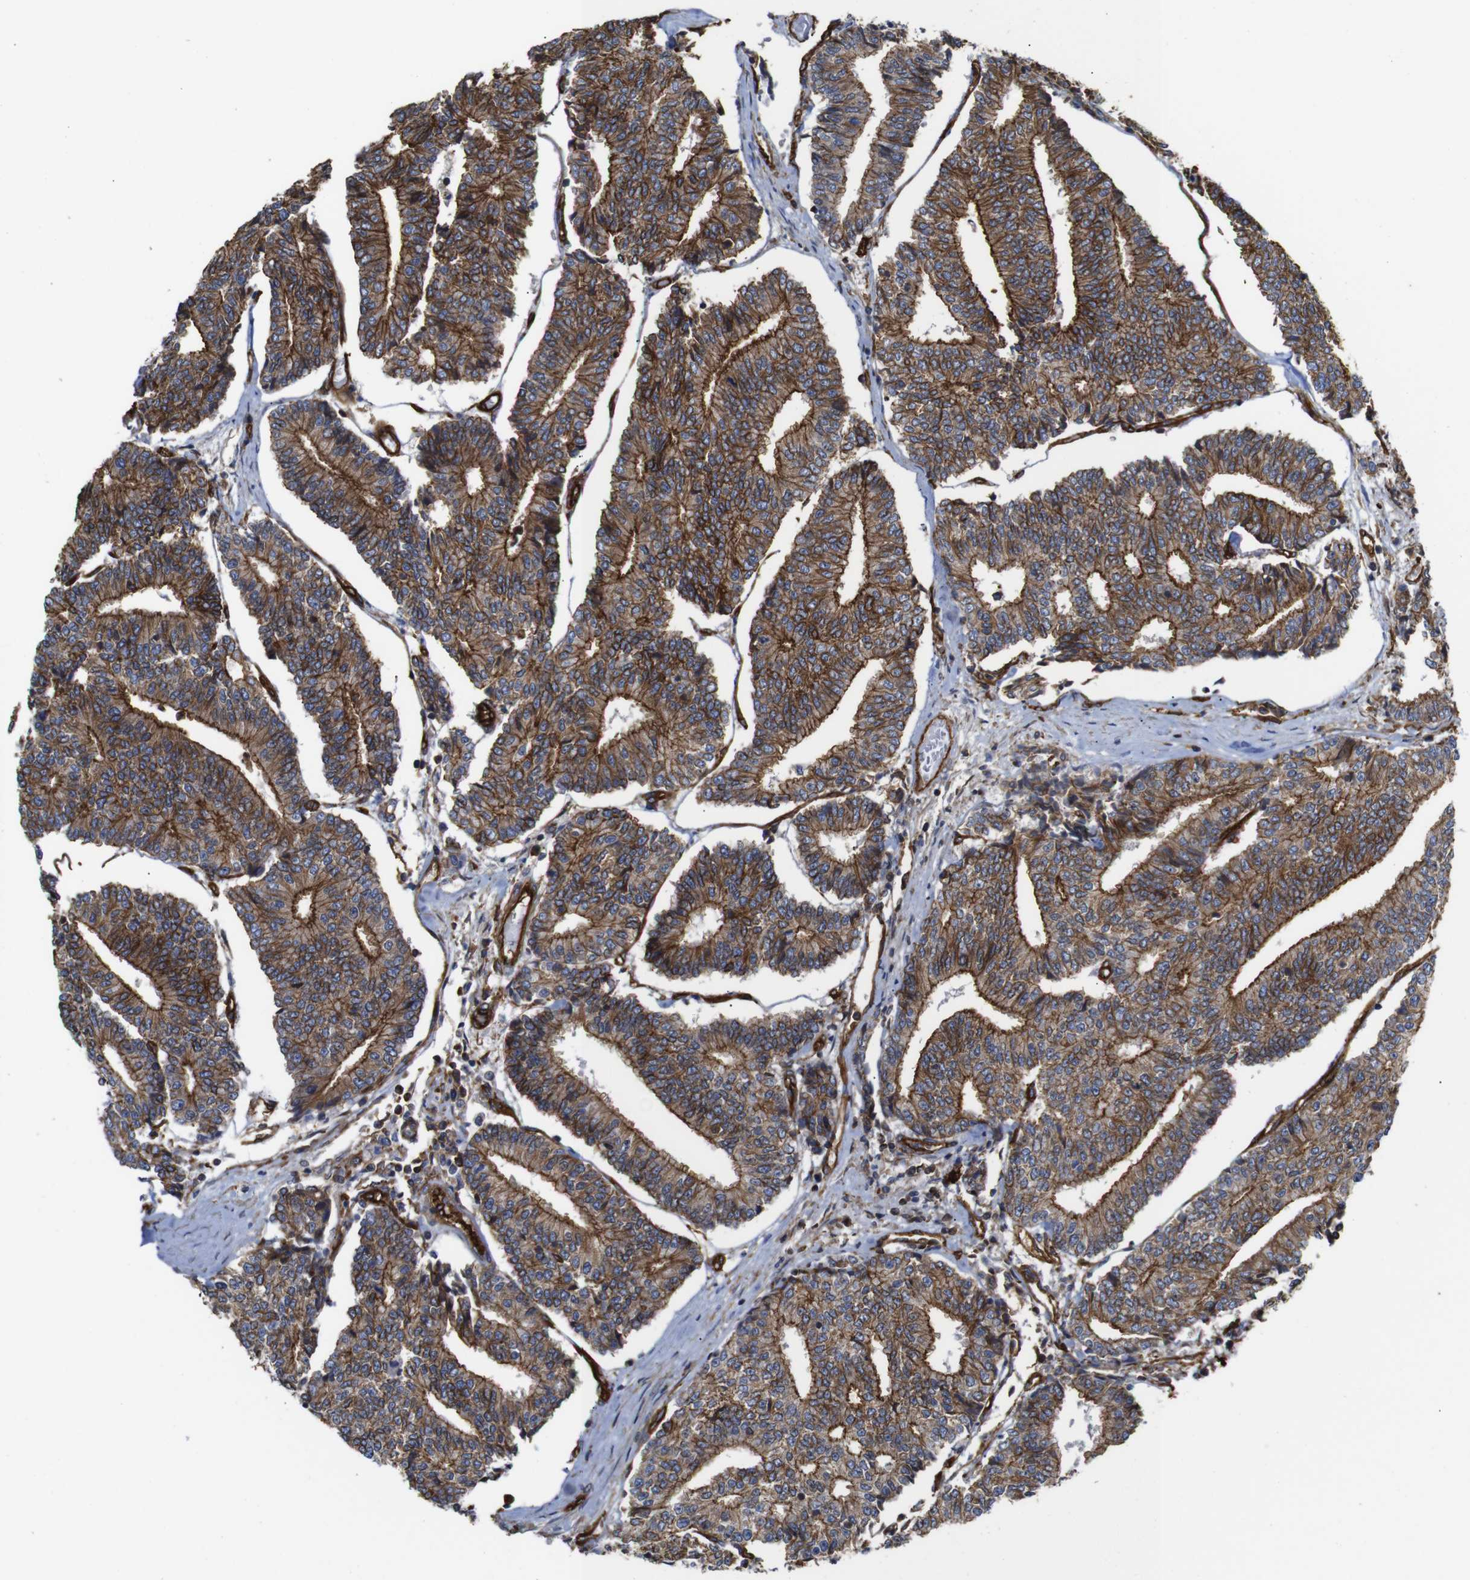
{"staining": {"intensity": "moderate", "quantity": ">75%", "location": "cytoplasmic/membranous"}, "tissue": "prostate cancer", "cell_type": "Tumor cells", "image_type": "cancer", "snomed": [{"axis": "morphology", "description": "Normal tissue, NOS"}, {"axis": "morphology", "description": "Adenocarcinoma, High grade"}, {"axis": "topography", "description": "Prostate"}, {"axis": "topography", "description": "Seminal veicle"}], "caption": "An image showing moderate cytoplasmic/membranous staining in about >75% of tumor cells in adenocarcinoma (high-grade) (prostate), as visualized by brown immunohistochemical staining.", "gene": "SPTBN1", "patient": {"sex": "male", "age": 55}}